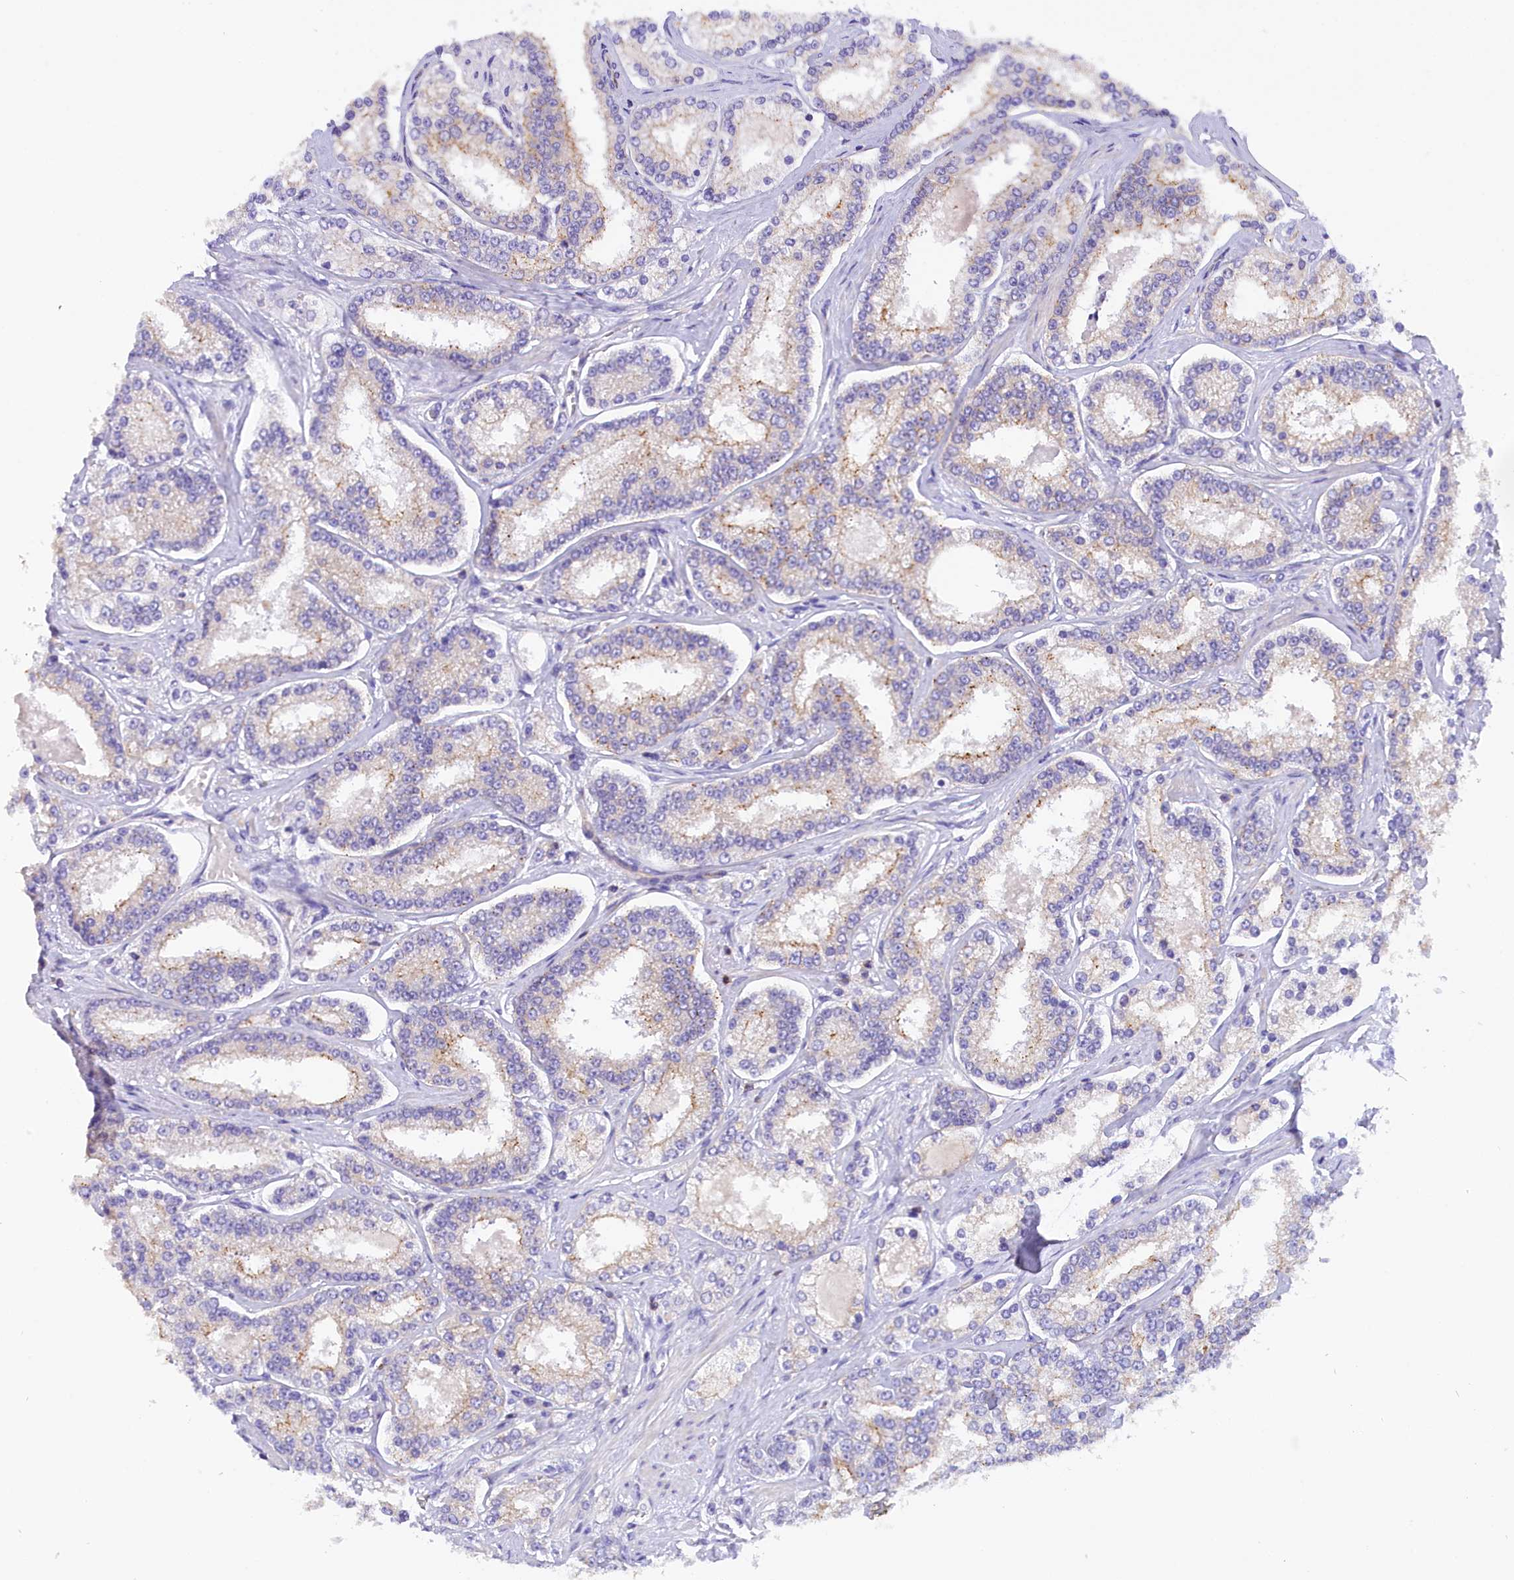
{"staining": {"intensity": "negative", "quantity": "none", "location": "none"}, "tissue": "prostate cancer", "cell_type": "Tumor cells", "image_type": "cancer", "snomed": [{"axis": "morphology", "description": "Normal tissue, NOS"}, {"axis": "morphology", "description": "Adenocarcinoma, High grade"}, {"axis": "topography", "description": "Prostate"}], "caption": "This is an immunohistochemistry (IHC) micrograph of human prostate adenocarcinoma (high-grade). There is no staining in tumor cells.", "gene": "FAM193A", "patient": {"sex": "male", "age": 83}}